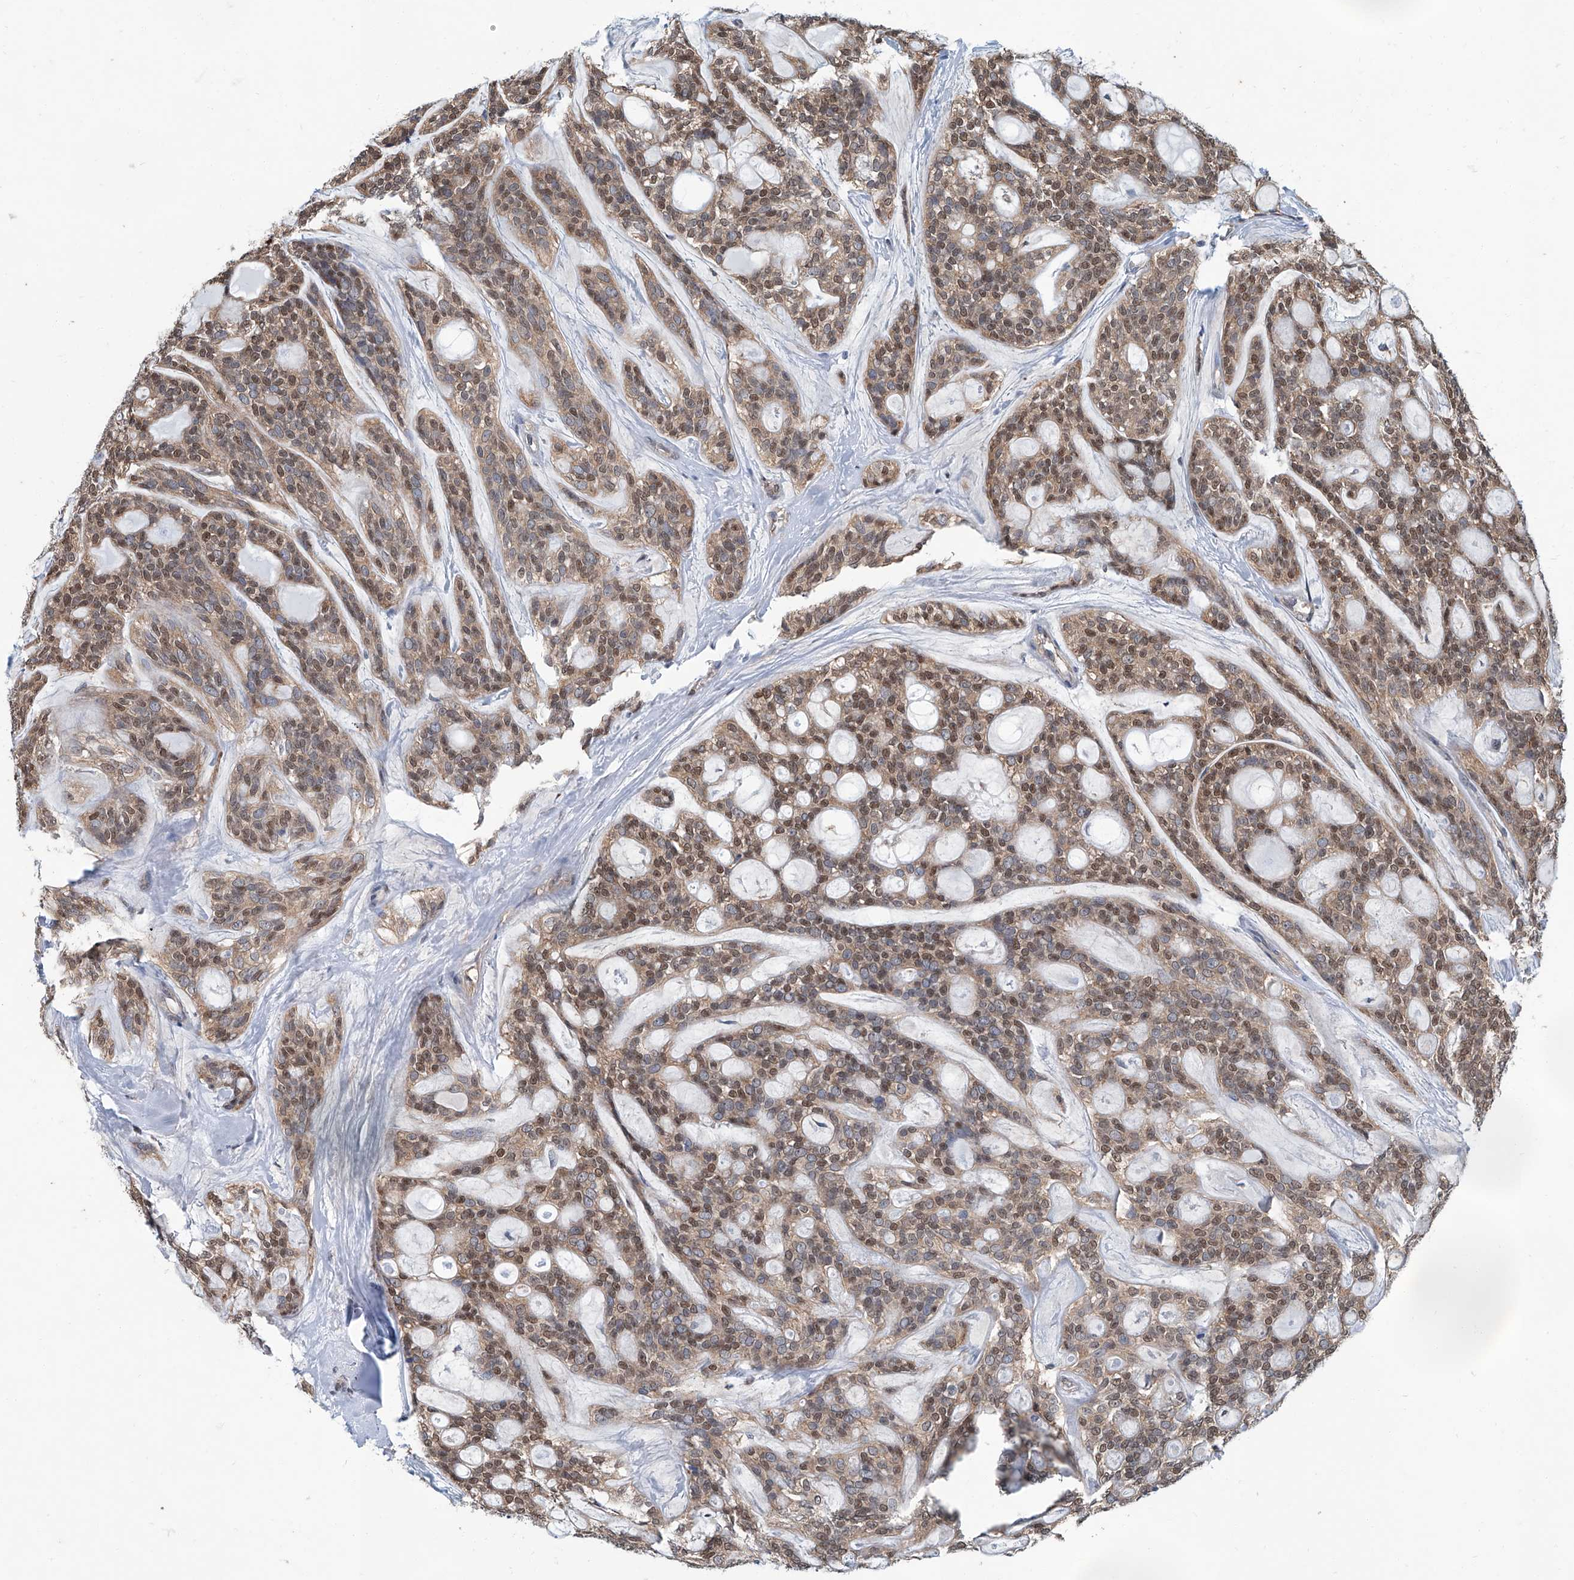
{"staining": {"intensity": "moderate", "quantity": ">75%", "location": "cytoplasmic/membranous,nuclear"}, "tissue": "head and neck cancer", "cell_type": "Tumor cells", "image_type": "cancer", "snomed": [{"axis": "morphology", "description": "Adenocarcinoma, NOS"}, {"axis": "topography", "description": "Head-Neck"}], "caption": "A high-resolution image shows IHC staining of adenocarcinoma (head and neck), which displays moderate cytoplasmic/membranous and nuclear positivity in about >75% of tumor cells. Nuclei are stained in blue.", "gene": "CLK1", "patient": {"sex": "male", "age": 66}}